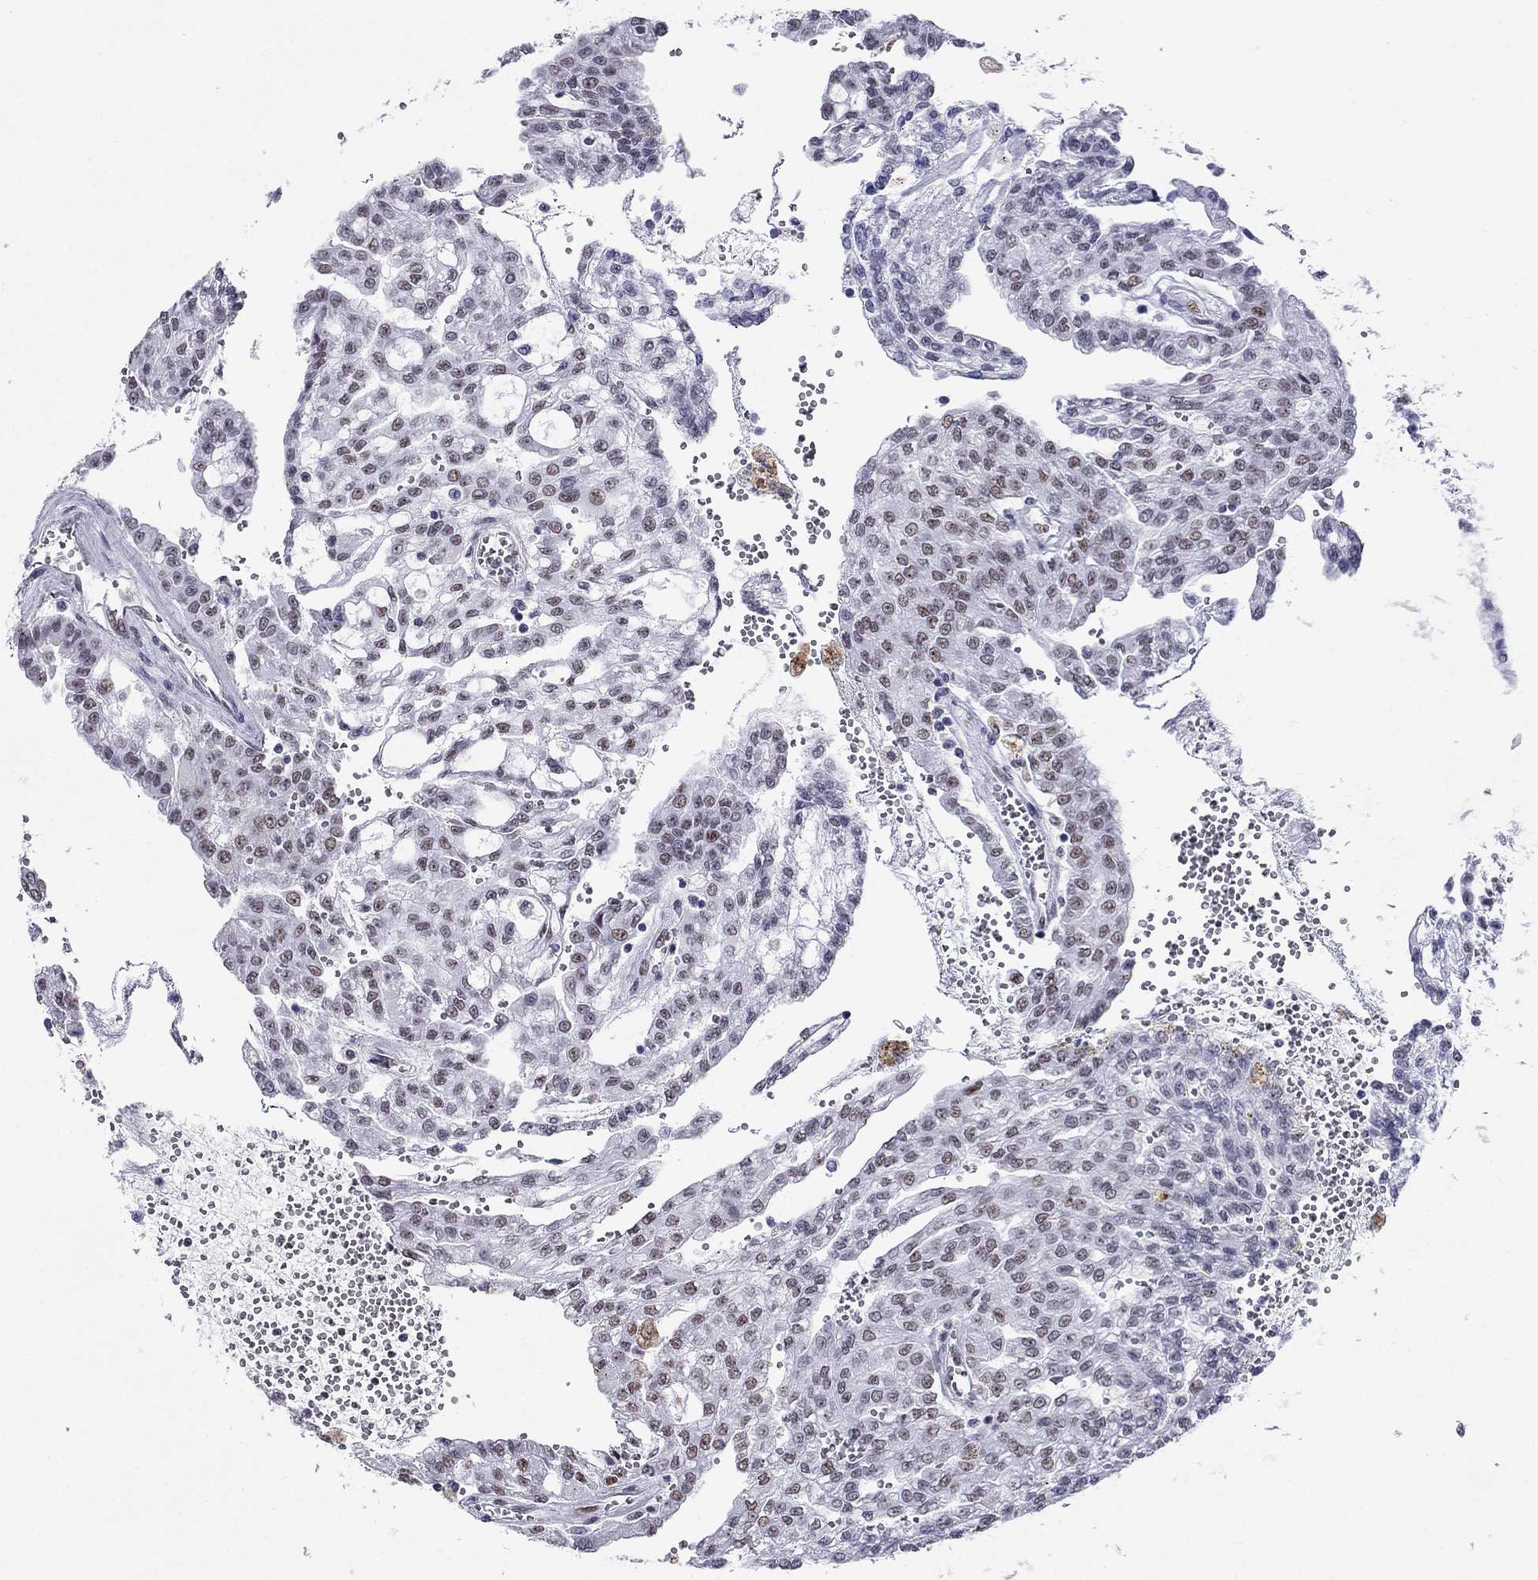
{"staining": {"intensity": "moderate", "quantity": "<25%", "location": "nuclear"}, "tissue": "renal cancer", "cell_type": "Tumor cells", "image_type": "cancer", "snomed": [{"axis": "morphology", "description": "Adenocarcinoma, NOS"}, {"axis": "topography", "description": "Kidney"}], "caption": "Immunohistochemistry (IHC) photomicrograph of human adenocarcinoma (renal) stained for a protein (brown), which reveals low levels of moderate nuclear expression in about <25% of tumor cells.", "gene": "PPM1G", "patient": {"sex": "male", "age": 63}}